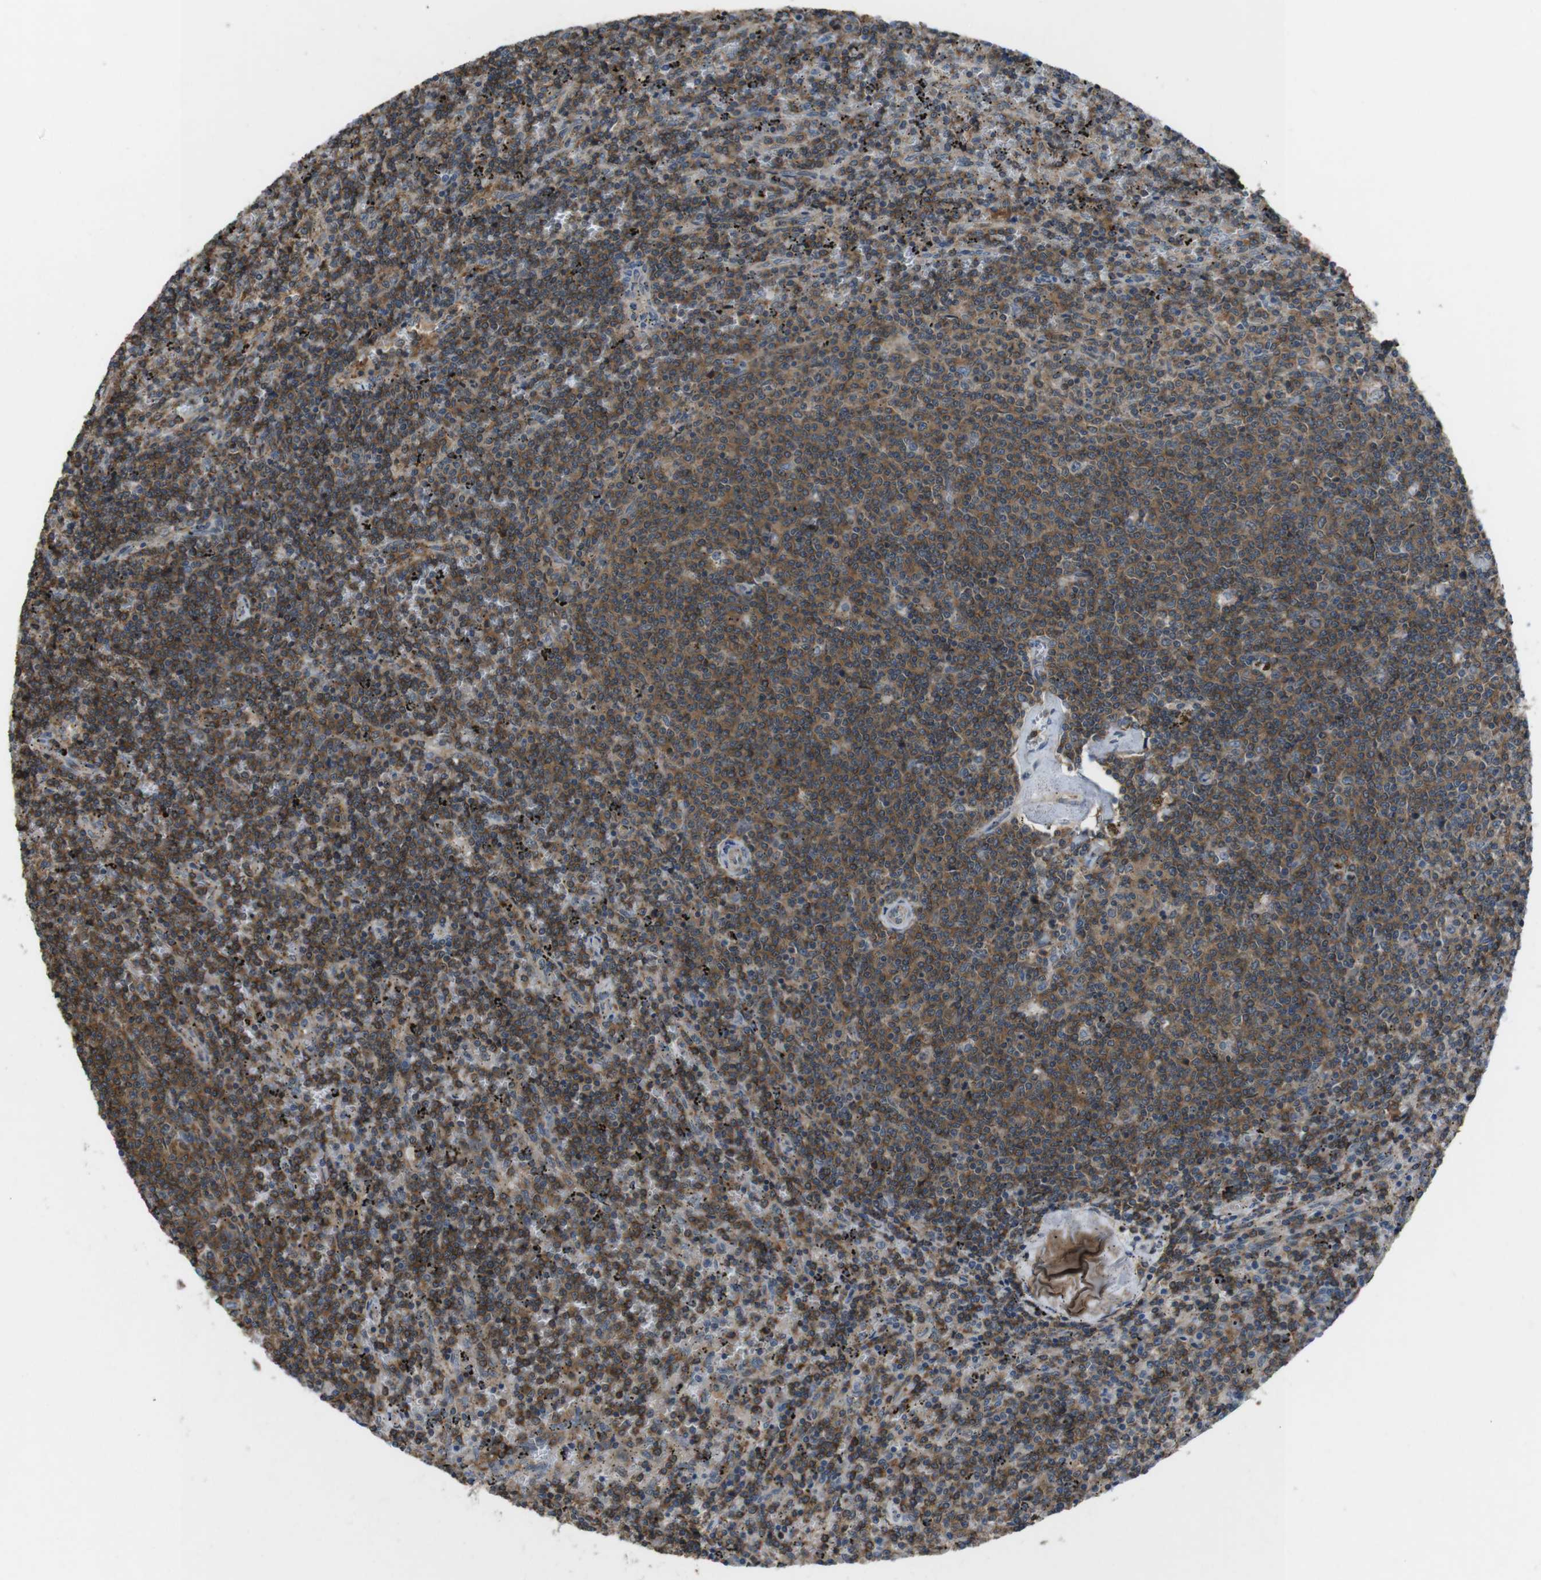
{"staining": {"intensity": "moderate", "quantity": ">75%", "location": "cytoplasmic/membranous"}, "tissue": "lymphoma", "cell_type": "Tumor cells", "image_type": "cancer", "snomed": [{"axis": "morphology", "description": "Malignant lymphoma, non-Hodgkin's type, Low grade"}, {"axis": "topography", "description": "Spleen"}], "caption": "Immunohistochemistry photomicrograph of neoplastic tissue: human lymphoma stained using IHC reveals medium levels of moderate protein expression localized specifically in the cytoplasmic/membranous of tumor cells, appearing as a cytoplasmic/membranous brown color.", "gene": "SLC22A23", "patient": {"sex": "female", "age": 50}}